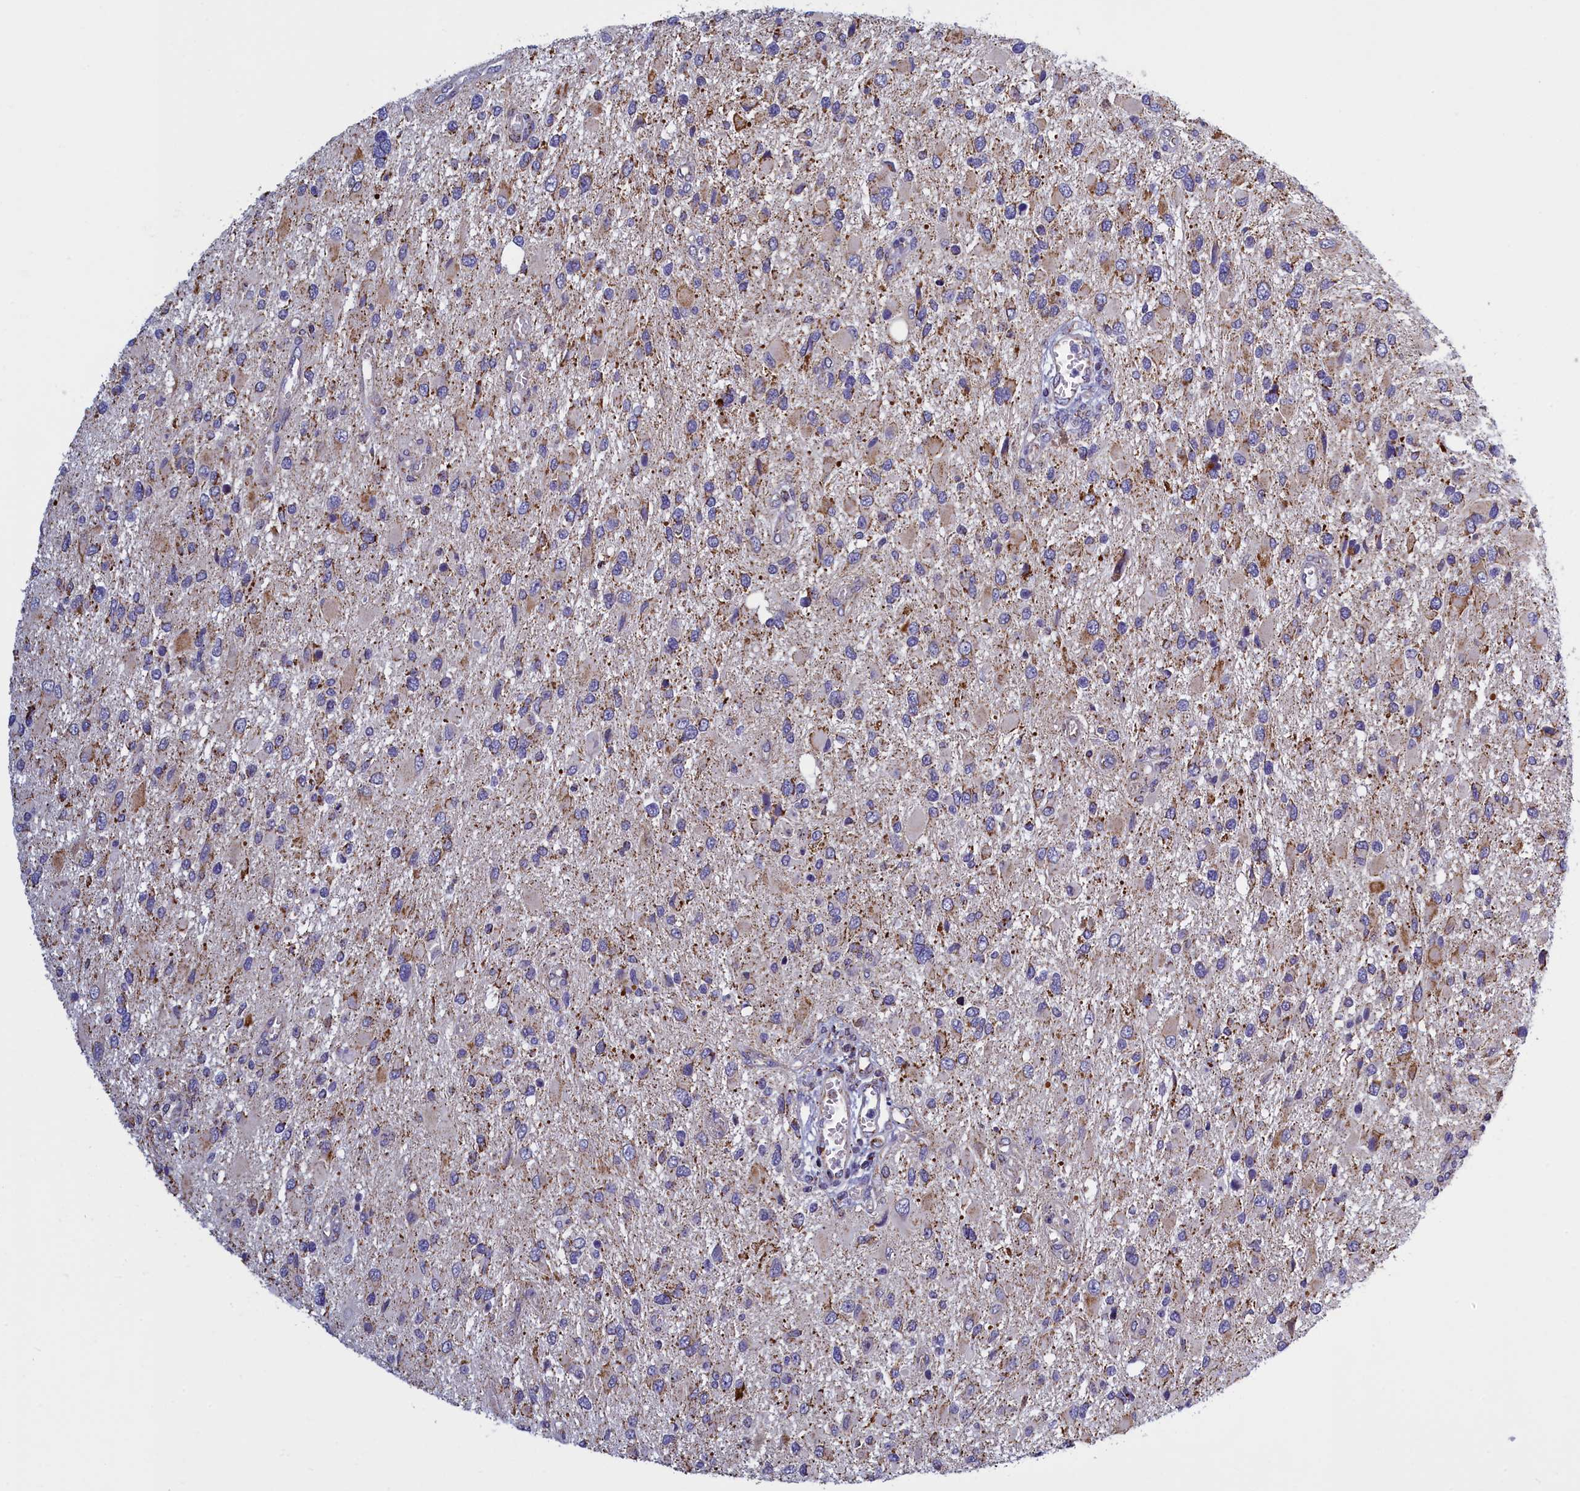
{"staining": {"intensity": "weak", "quantity": "<25%", "location": "cytoplasmic/membranous"}, "tissue": "glioma", "cell_type": "Tumor cells", "image_type": "cancer", "snomed": [{"axis": "morphology", "description": "Glioma, malignant, High grade"}, {"axis": "topography", "description": "Brain"}], "caption": "This is a photomicrograph of immunohistochemistry staining of glioma, which shows no expression in tumor cells.", "gene": "IFT122", "patient": {"sex": "male", "age": 53}}